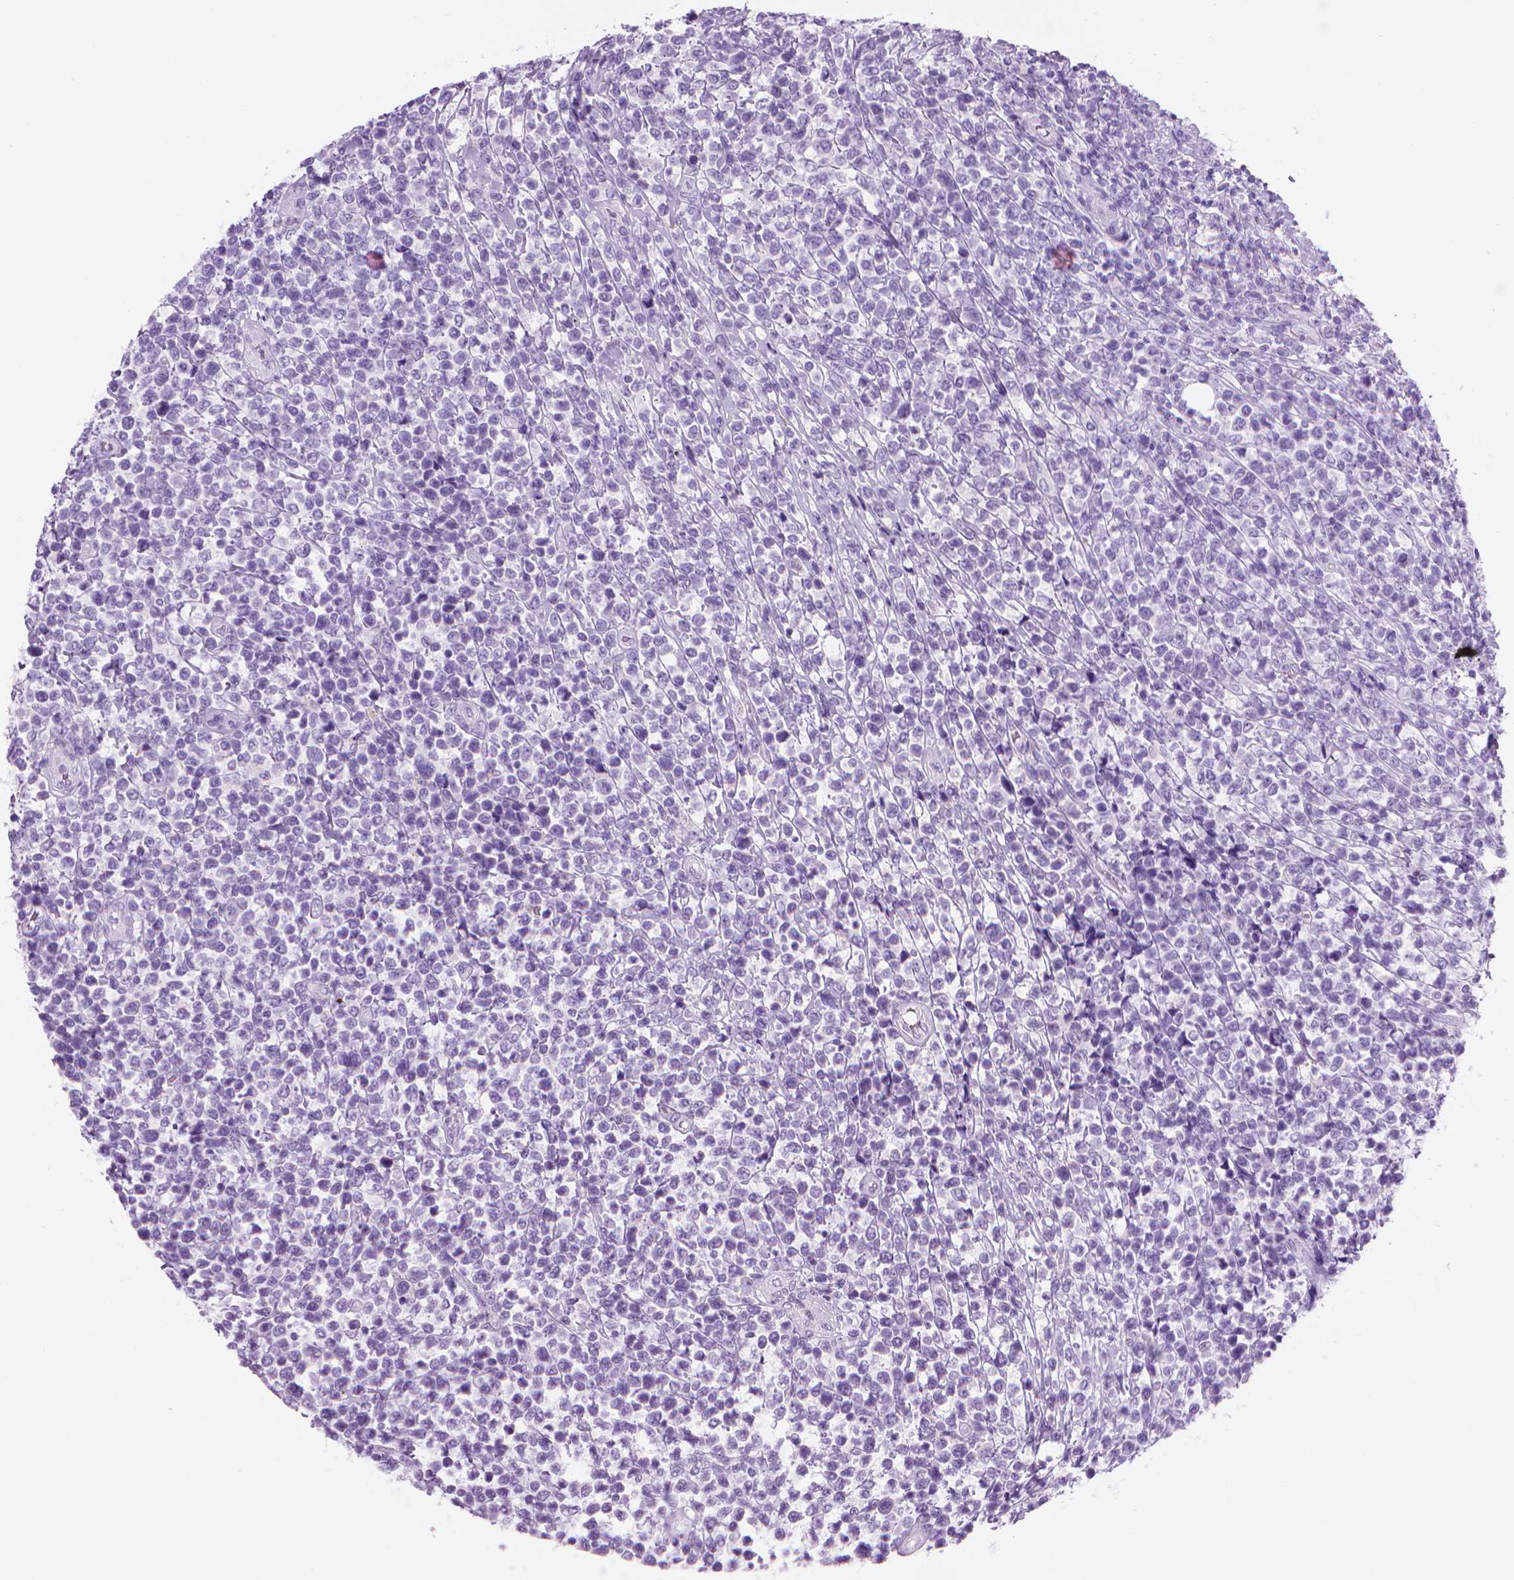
{"staining": {"intensity": "negative", "quantity": "none", "location": "none"}, "tissue": "lymphoma", "cell_type": "Tumor cells", "image_type": "cancer", "snomed": [{"axis": "morphology", "description": "Malignant lymphoma, non-Hodgkin's type, High grade"}, {"axis": "topography", "description": "Soft tissue"}], "caption": "Lymphoma was stained to show a protein in brown. There is no significant staining in tumor cells. (DAB (3,3'-diaminobenzidine) IHC visualized using brightfield microscopy, high magnification).", "gene": "TTC29", "patient": {"sex": "female", "age": 56}}